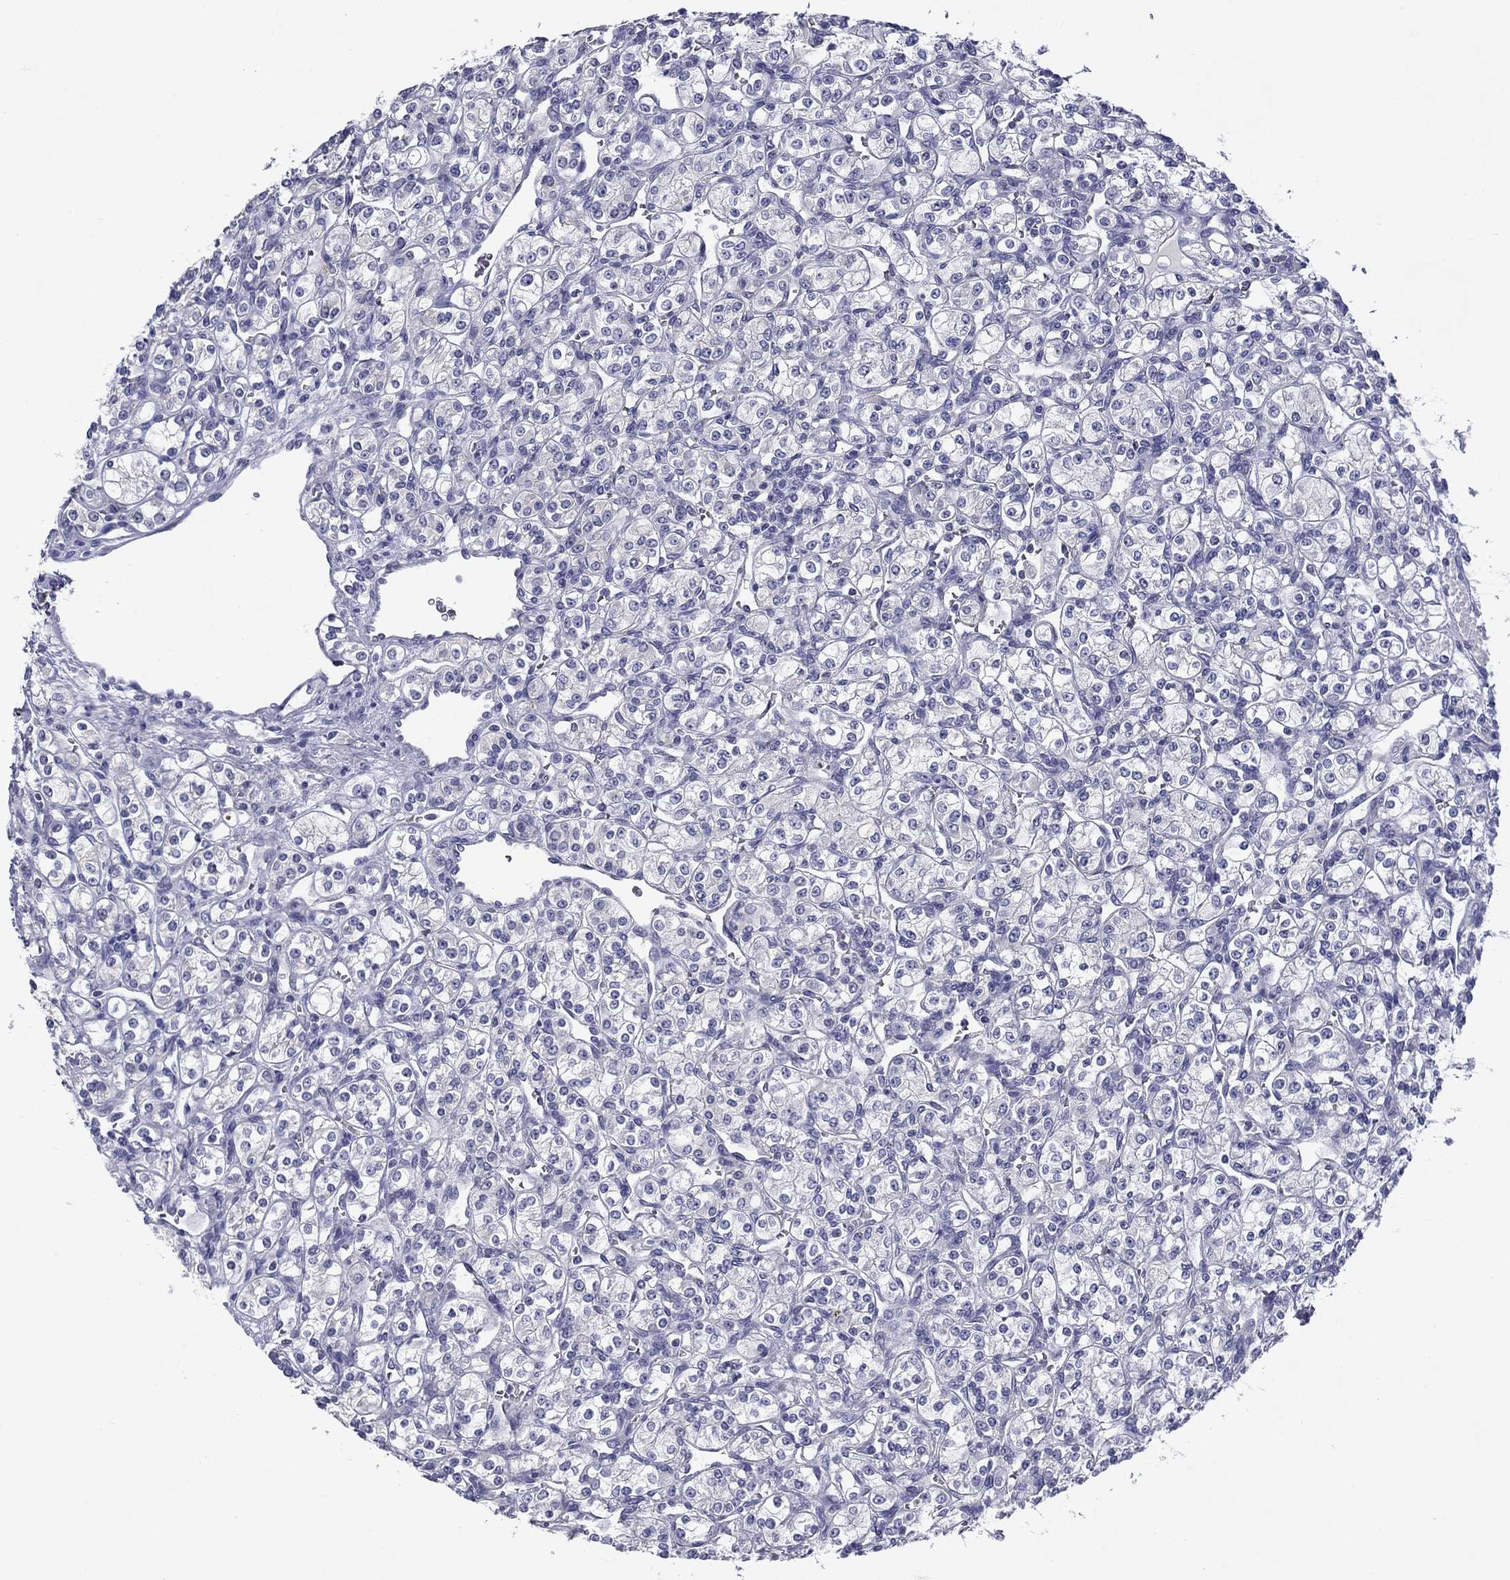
{"staining": {"intensity": "negative", "quantity": "none", "location": "none"}, "tissue": "renal cancer", "cell_type": "Tumor cells", "image_type": "cancer", "snomed": [{"axis": "morphology", "description": "Adenocarcinoma, NOS"}, {"axis": "topography", "description": "Kidney"}], "caption": "The histopathology image demonstrates no significant expression in tumor cells of adenocarcinoma (renal).", "gene": "SPATA7", "patient": {"sex": "male", "age": 77}}